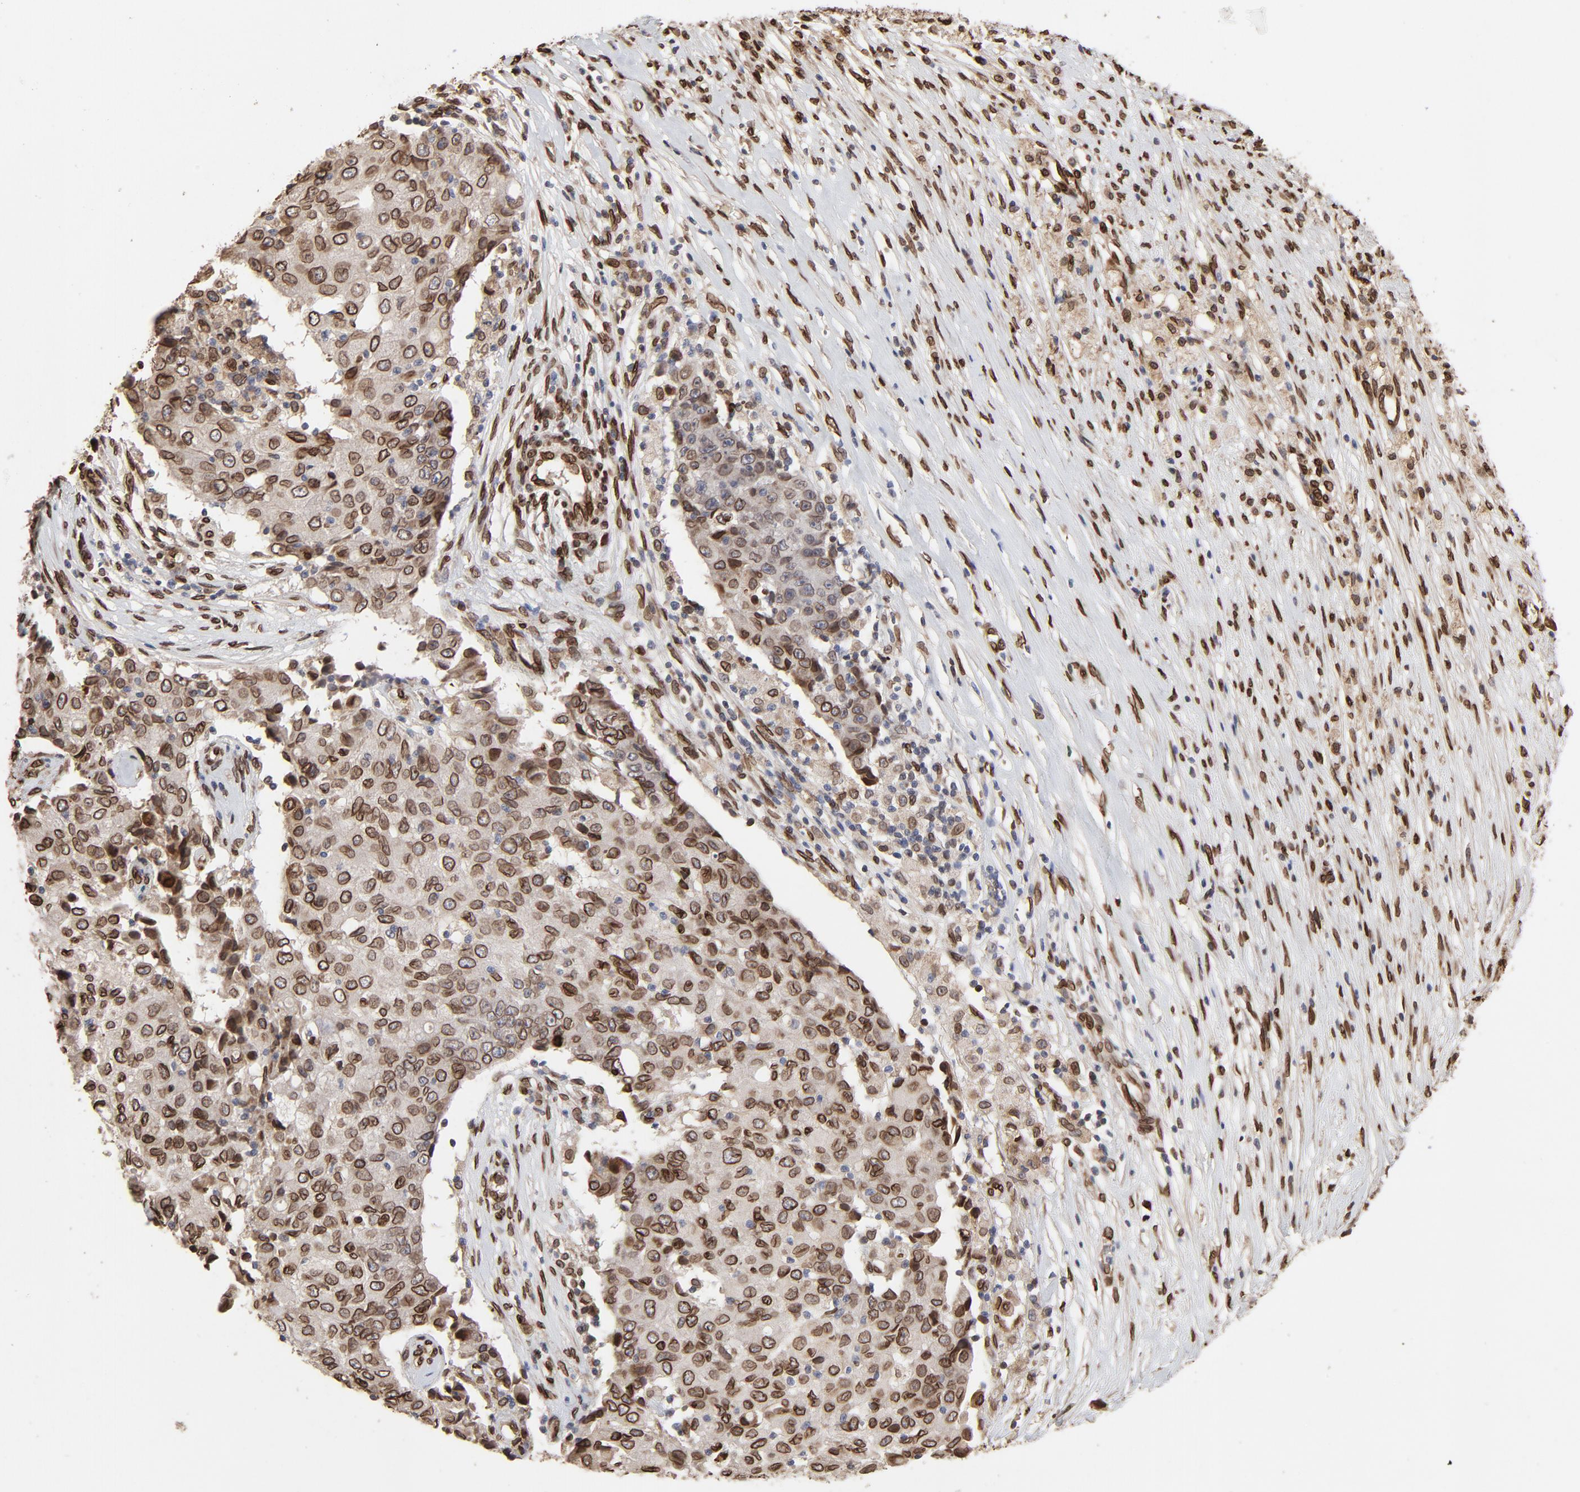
{"staining": {"intensity": "strong", "quantity": ">75%", "location": "cytoplasmic/membranous,nuclear"}, "tissue": "ovarian cancer", "cell_type": "Tumor cells", "image_type": "cancer", "snomed": [{"axis": "morphology", "description": "Carcinoma, endometroid"}, {"axis": "topography", "description": "Ovary"}], "caption": "Protein analysis of ovarian endometroid carcinoma tissue reveals strong cytoplasmic/membranous and nuclear expression in about >75% of tumor cells. The protein of interest is shown in brown color, while the nuclei are stained blue.", "gene": "LMNA", "patient": {"sex": "female", "age": 42}}